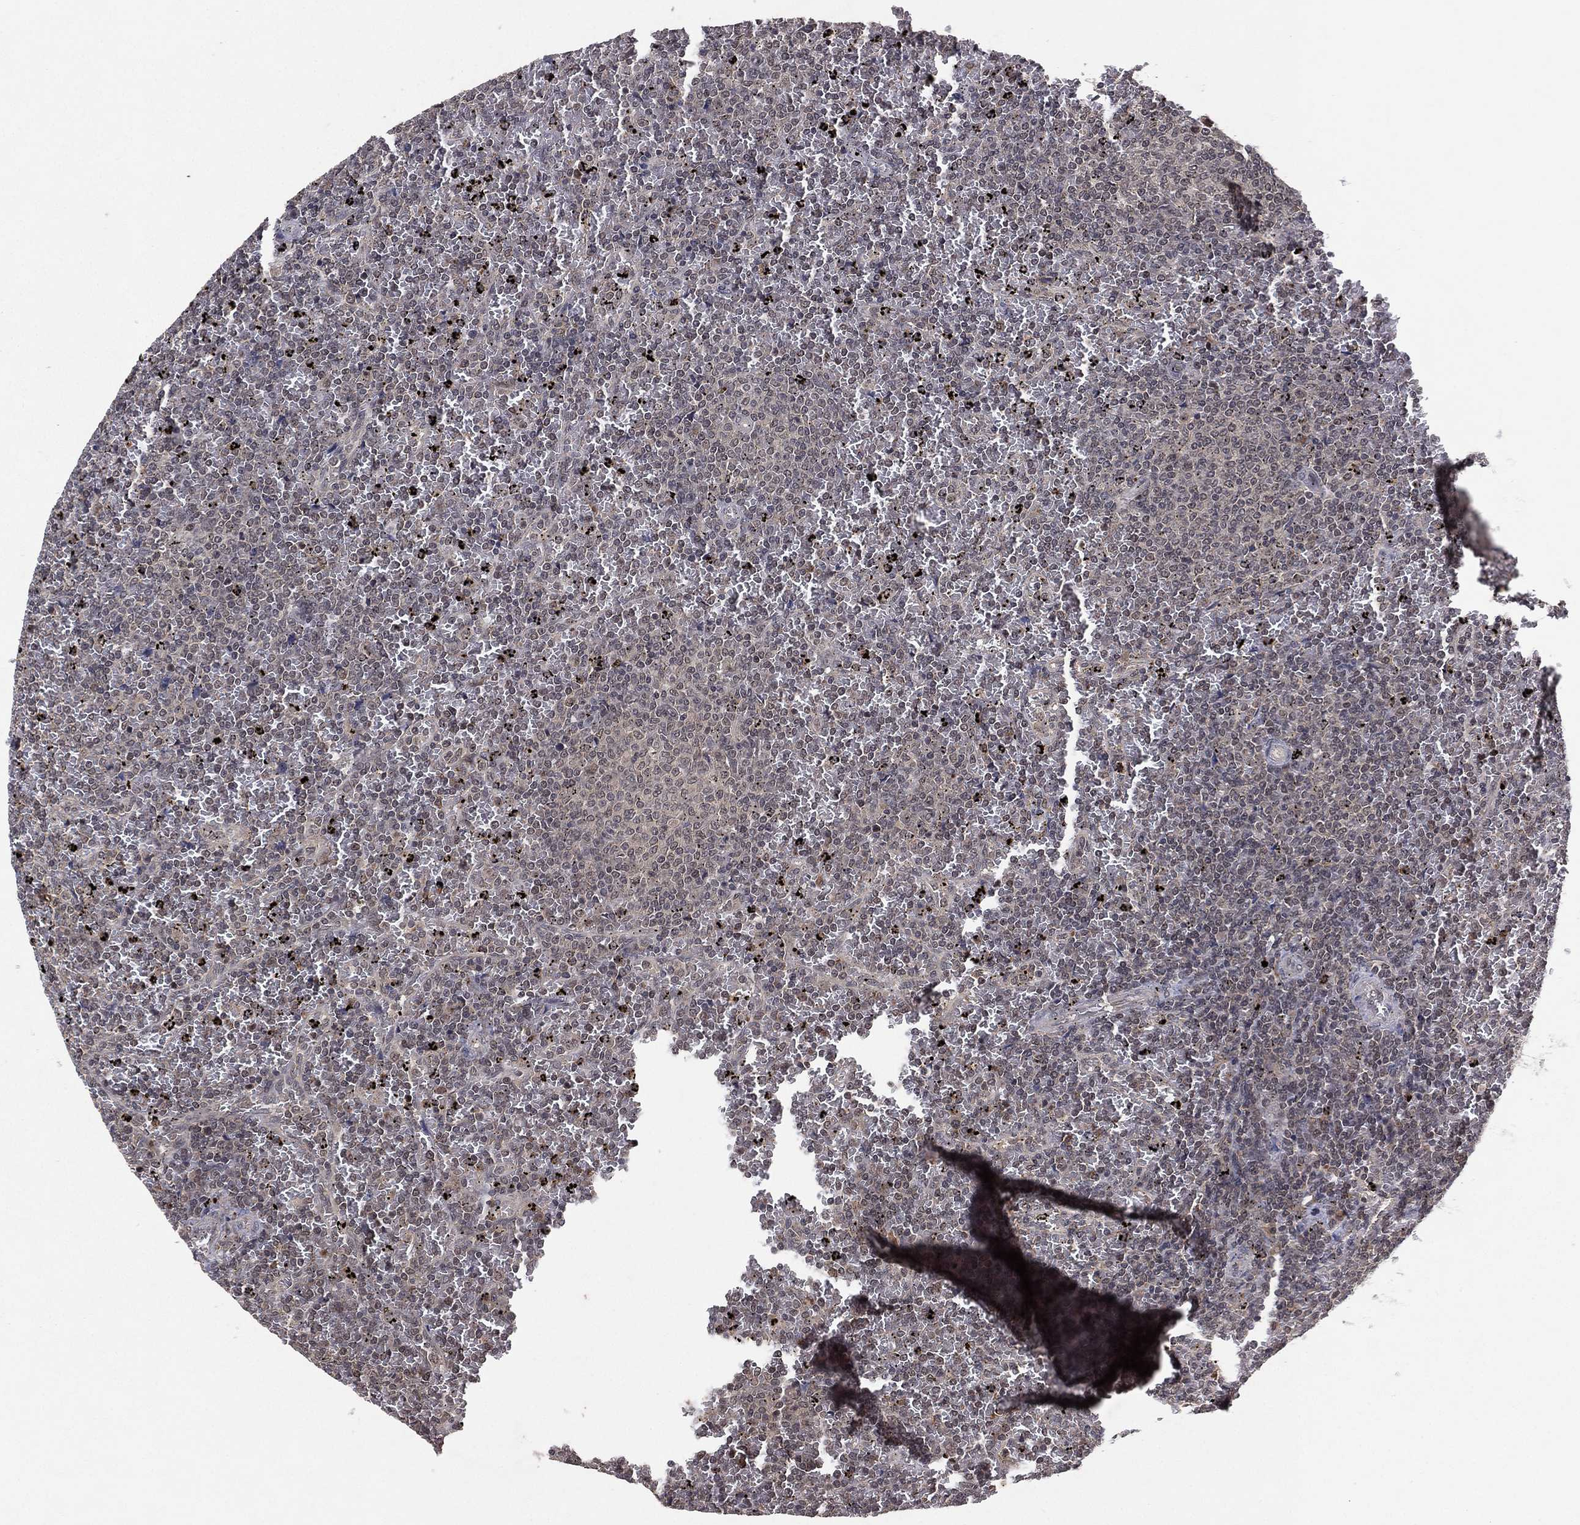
{"staining": {"intensity": "negative", "quantity": "none", "location": "none"}, "tissue": "lymphoma", "cell_type": "Tumor cells", "image_type": "cancer", "snomed": [{"axis": "morphology", "description": "Malignant lymphoma, non-Hodgkin's type, Low grade"}, {"axis": "topography", "description": "Spleen"}], "caption": "Immunohistochemistry (IHC) of human lymphoma shows no staining in tumor cells.", "gene": "ATG4B", "patient": {"sex": "female", "age": 77}}